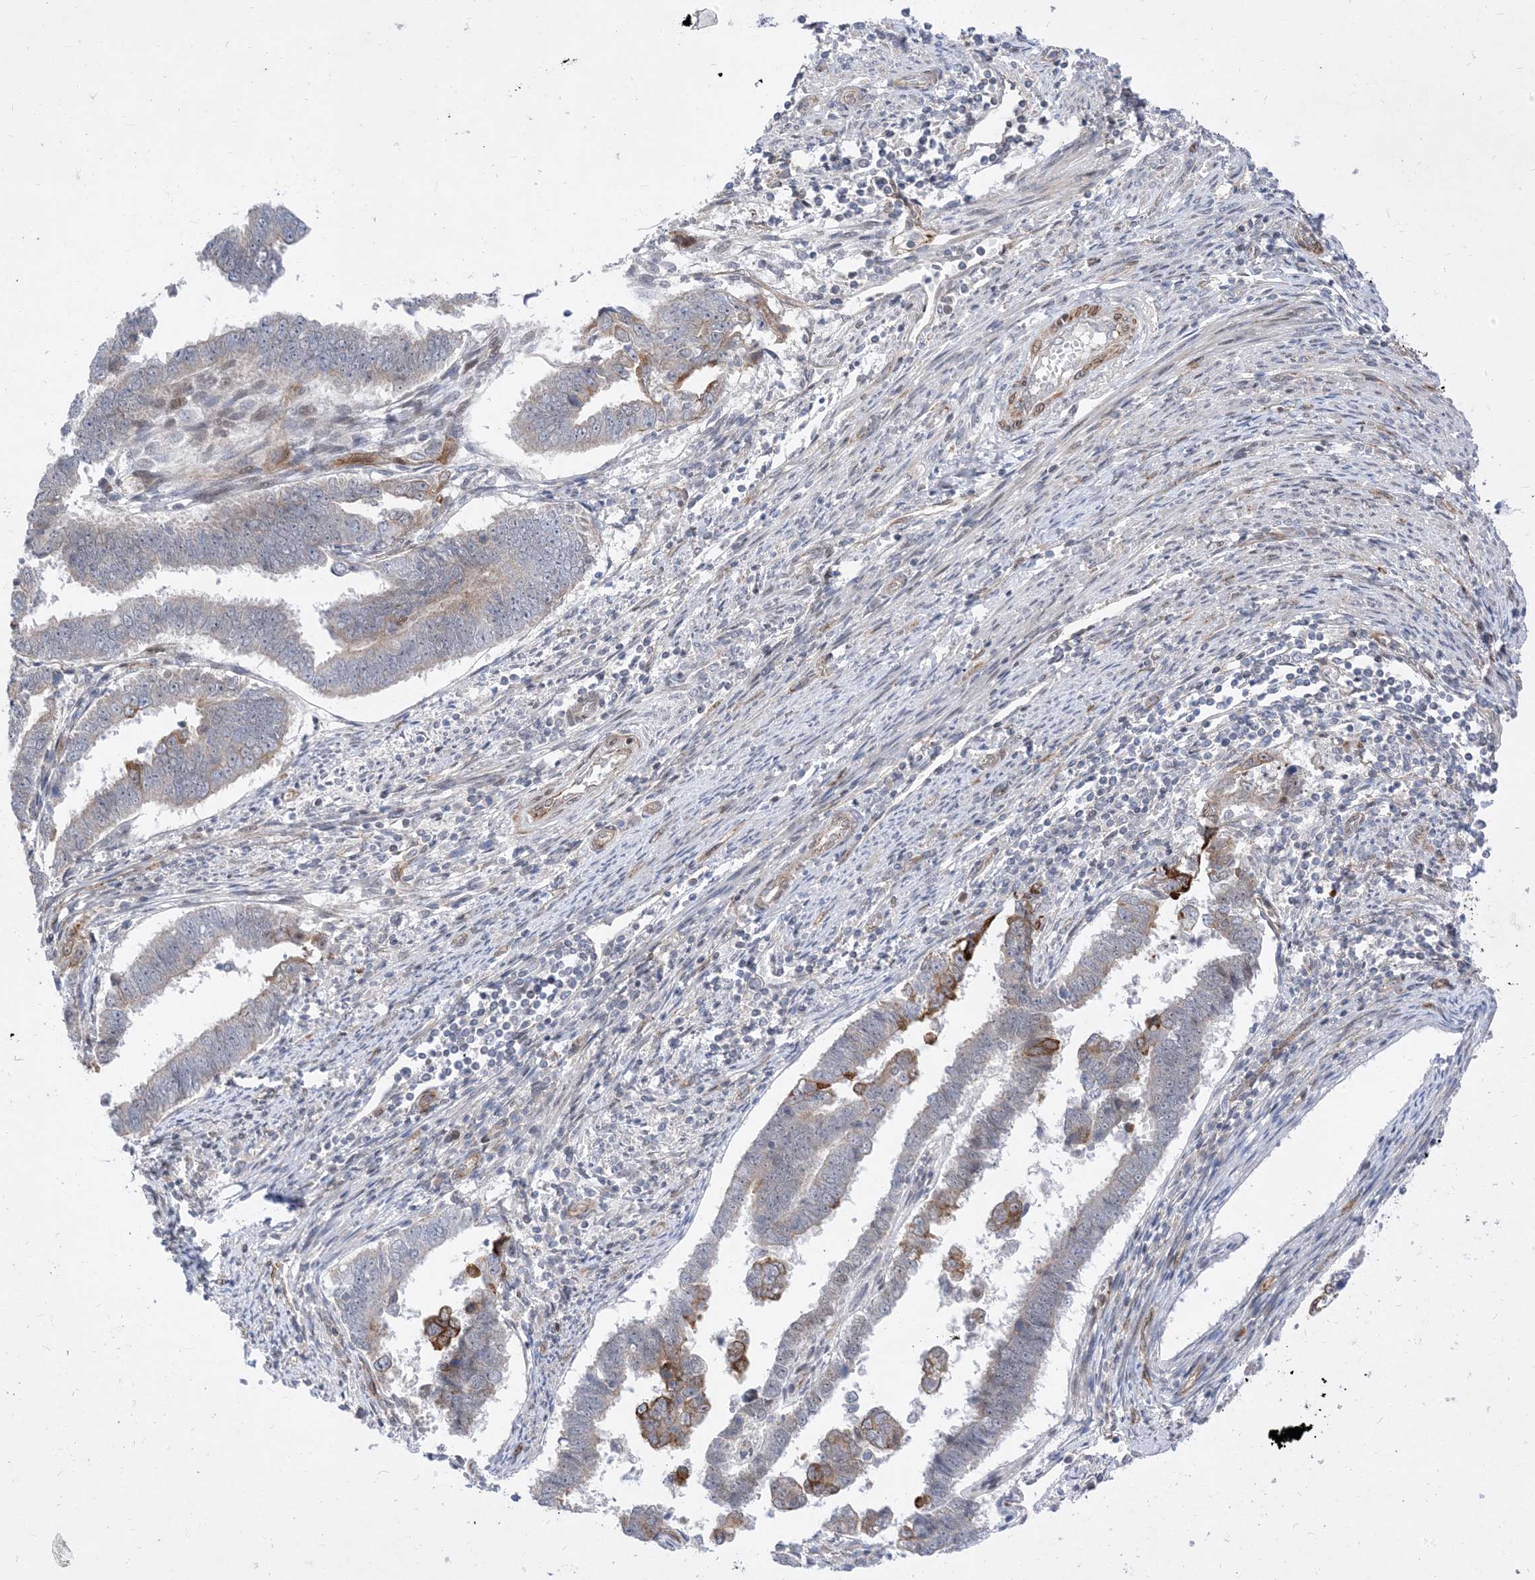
{"staining": {"intensity": "moderate", "quantity": "<25%", "location": "cytoplasmic/membranous"}, "tissue": "endometrial cancer", "cell_type": "Tumor cells", "image_type": "cancer", "snomed": [{"axis": "morphology", "description": "Adenocarcinoma, NOS"}, {"axis": "topography", "description": "Endometrium"}], "caption": "Endometrial cancer (adenocarcinoma) stained with a brown dye displays moderate cytoplasmic/membranous positive expression in about <25% of tumor cells.", "gene": "TYSND1", "patient": {"sex": "female", "age": 75}}